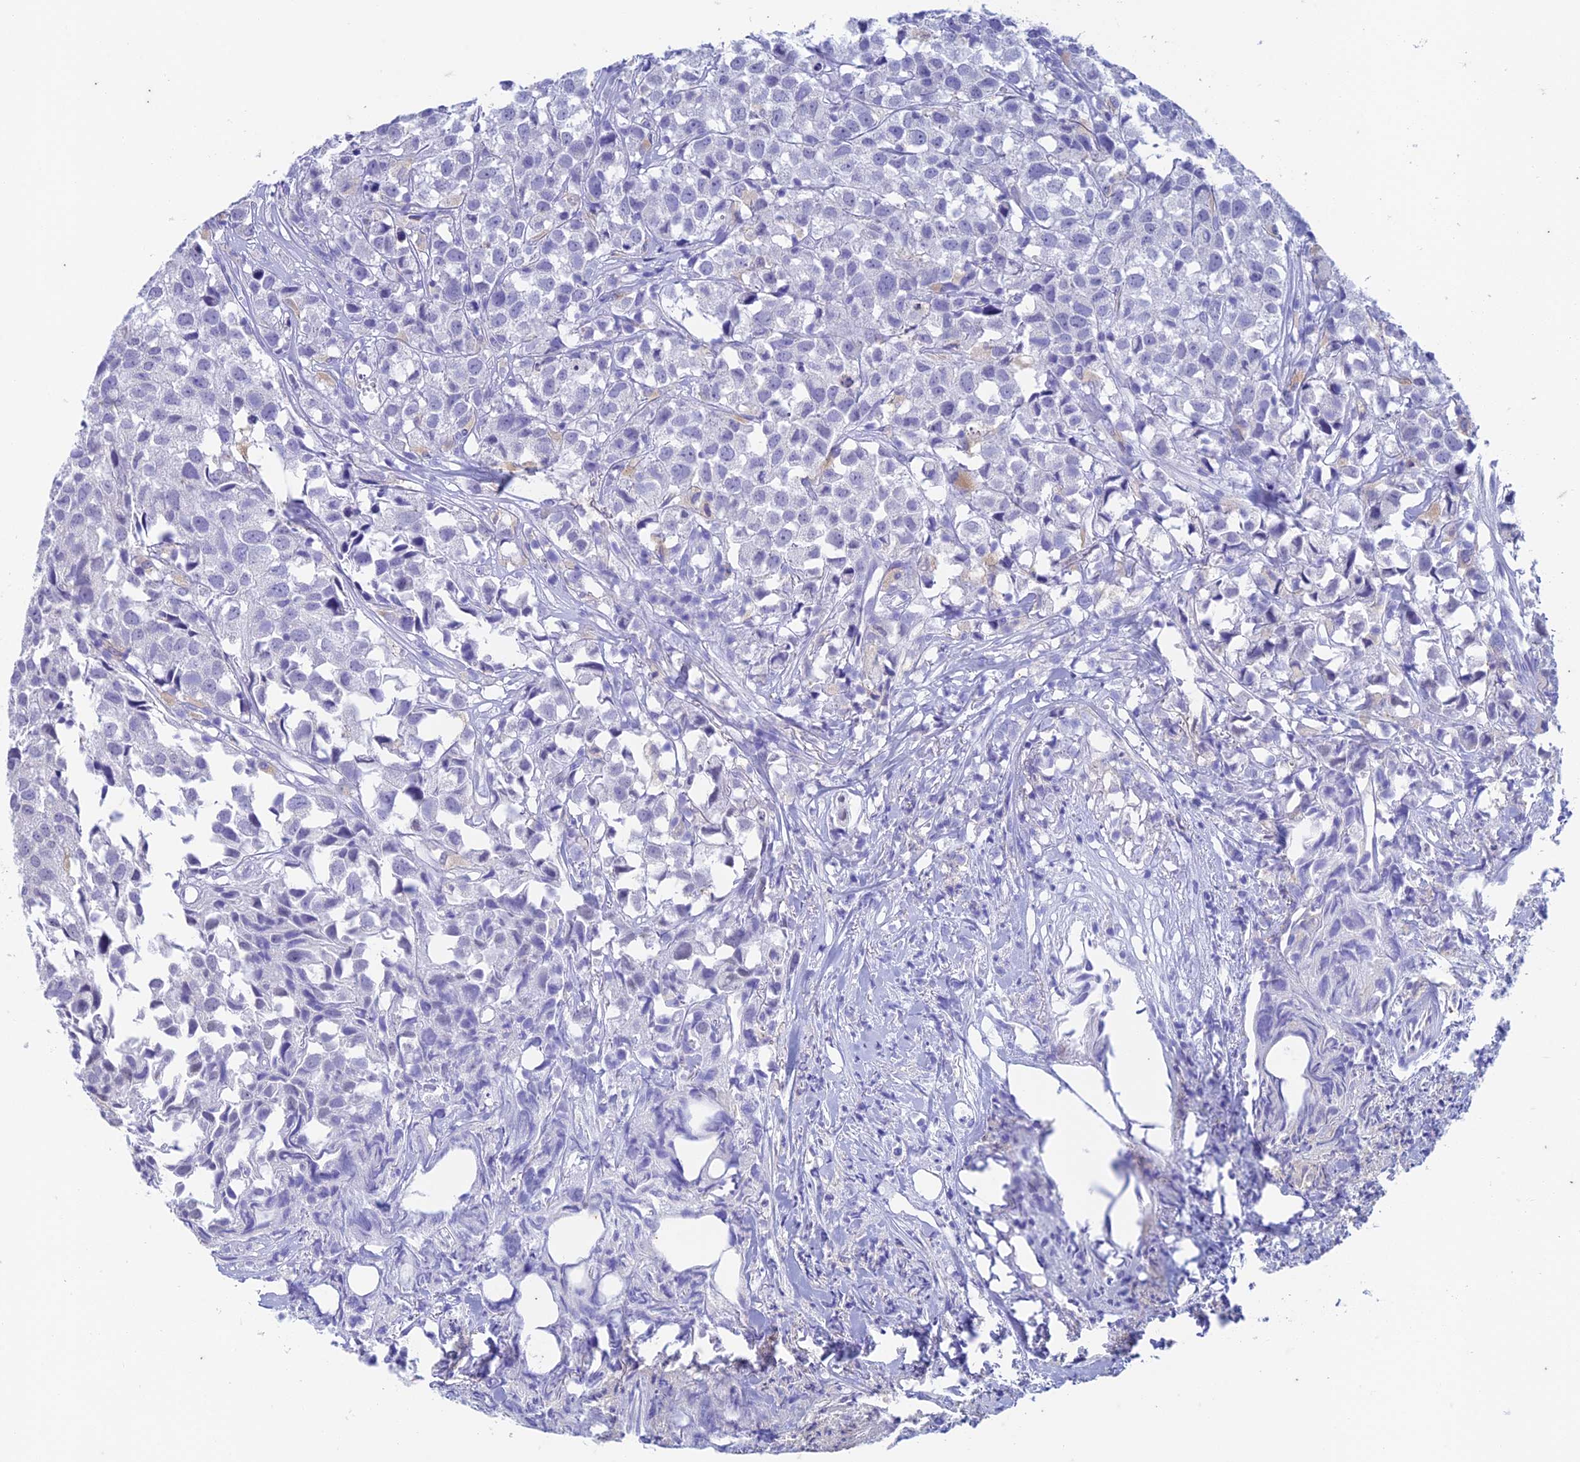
{"staining": {"intensity": "negative", "quantity": "none", "location": "none"}, "tissue": "urothelial cancer", "cell_type": "Tumor cells", "image_type": "cancer", "snomed": [{"axis": "morphology", "description": "Urothelial carcinoma, High grade"}, {"axis": "topography", "description": "Urinary bladder"}], "caption": "Human urothelial carcinoma (high-grade) stained for a protein using immunohistochemistry displays no expression in tumor cells.", "gene": "FGF7", "patient": {"sex": "female", "age": 75}}